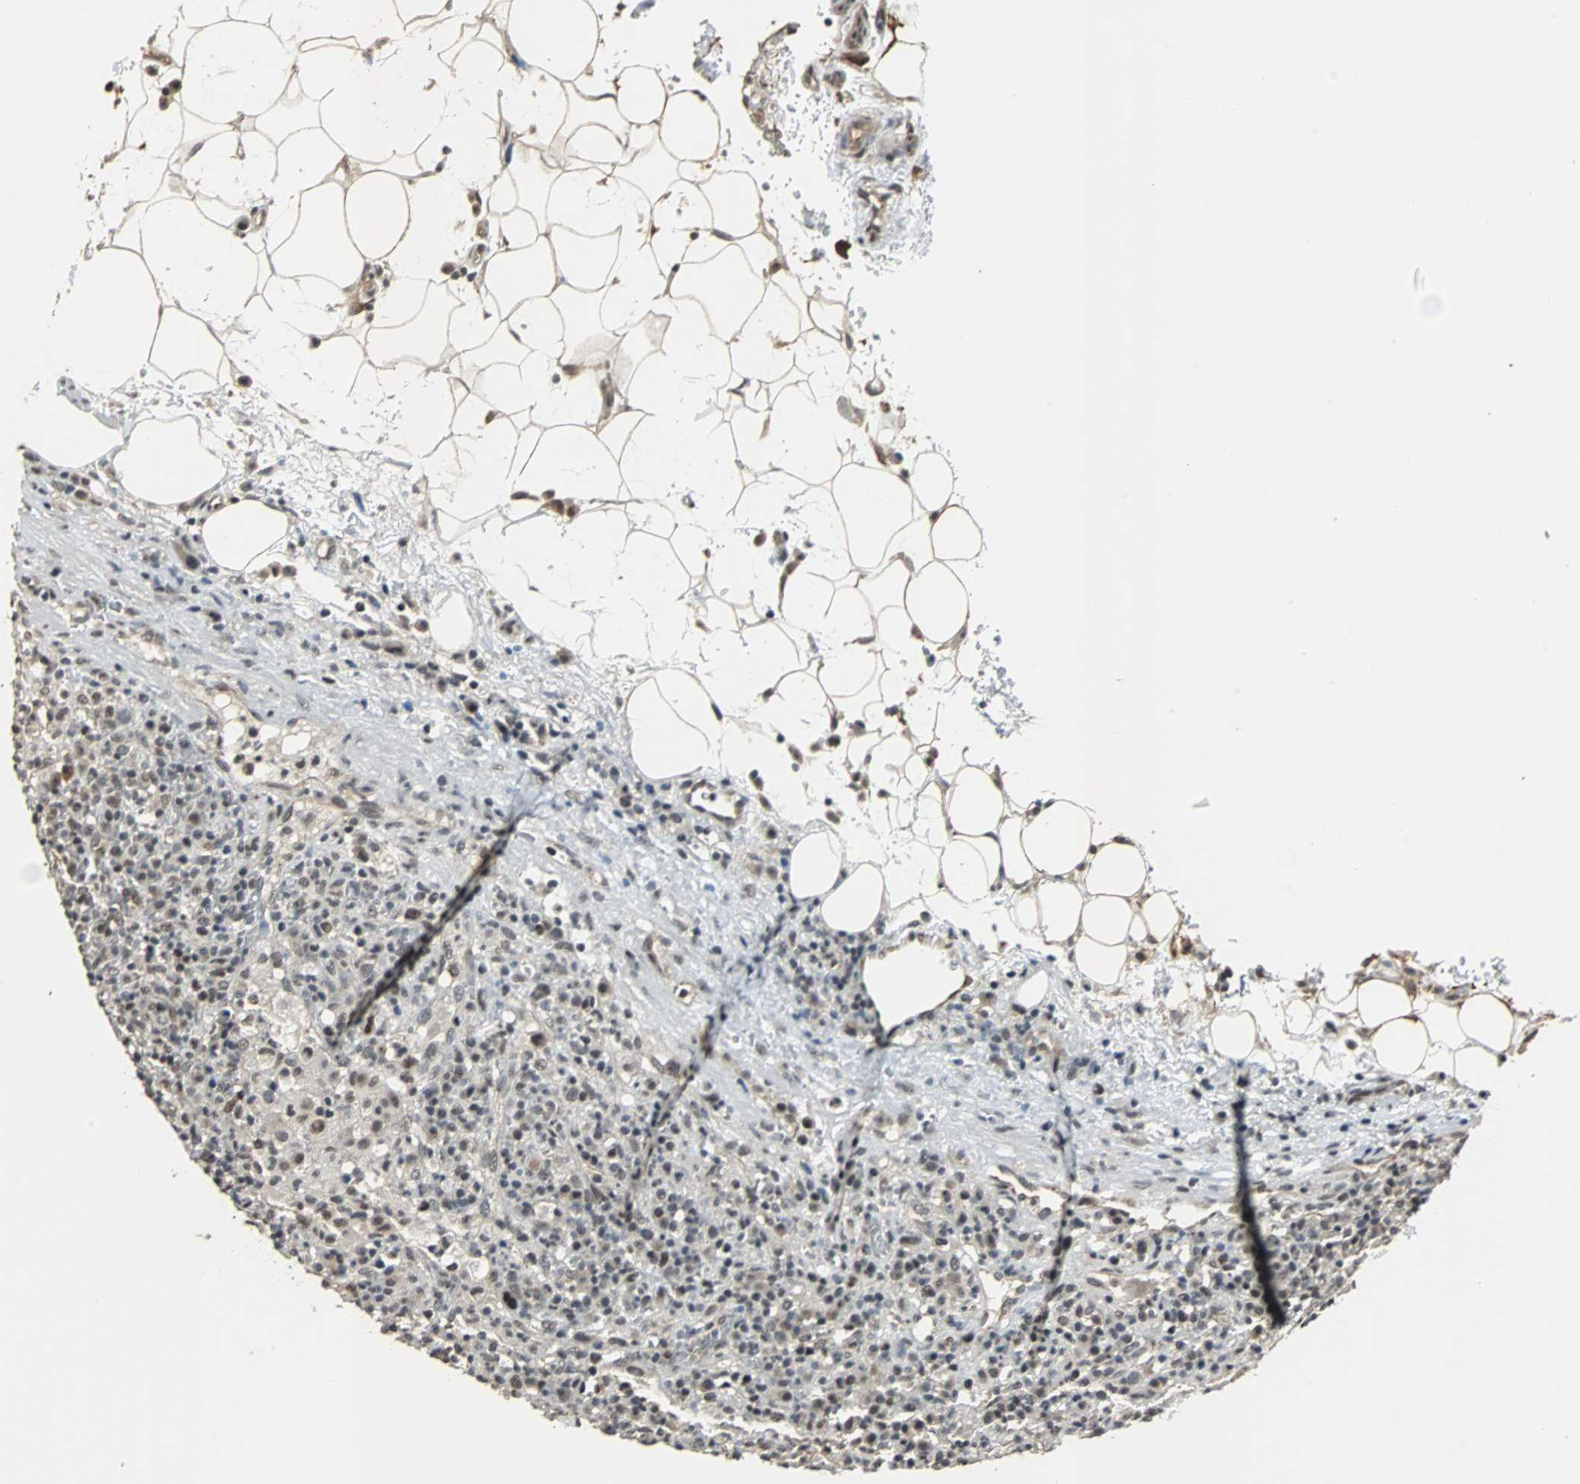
{"staining": {"intensity": "strong", "quantity": "<25%", "location": "nuclear"}, "tissue": "lymphoma", "cell_type": "Tumor cells", "image_type": "cancer", "snomed": [{"axis": "morphology", "description": "Hodgkin's disease, NOS"}, {"axis": "topography", "description": "Lymph node"}], "caption": "Immunohistochemical staining of human lymphoma displays strong nuclear protein staining in about <25% of tumor cells.", "gene": "MED4", "patient": {"sex": "male", "age": 65}}